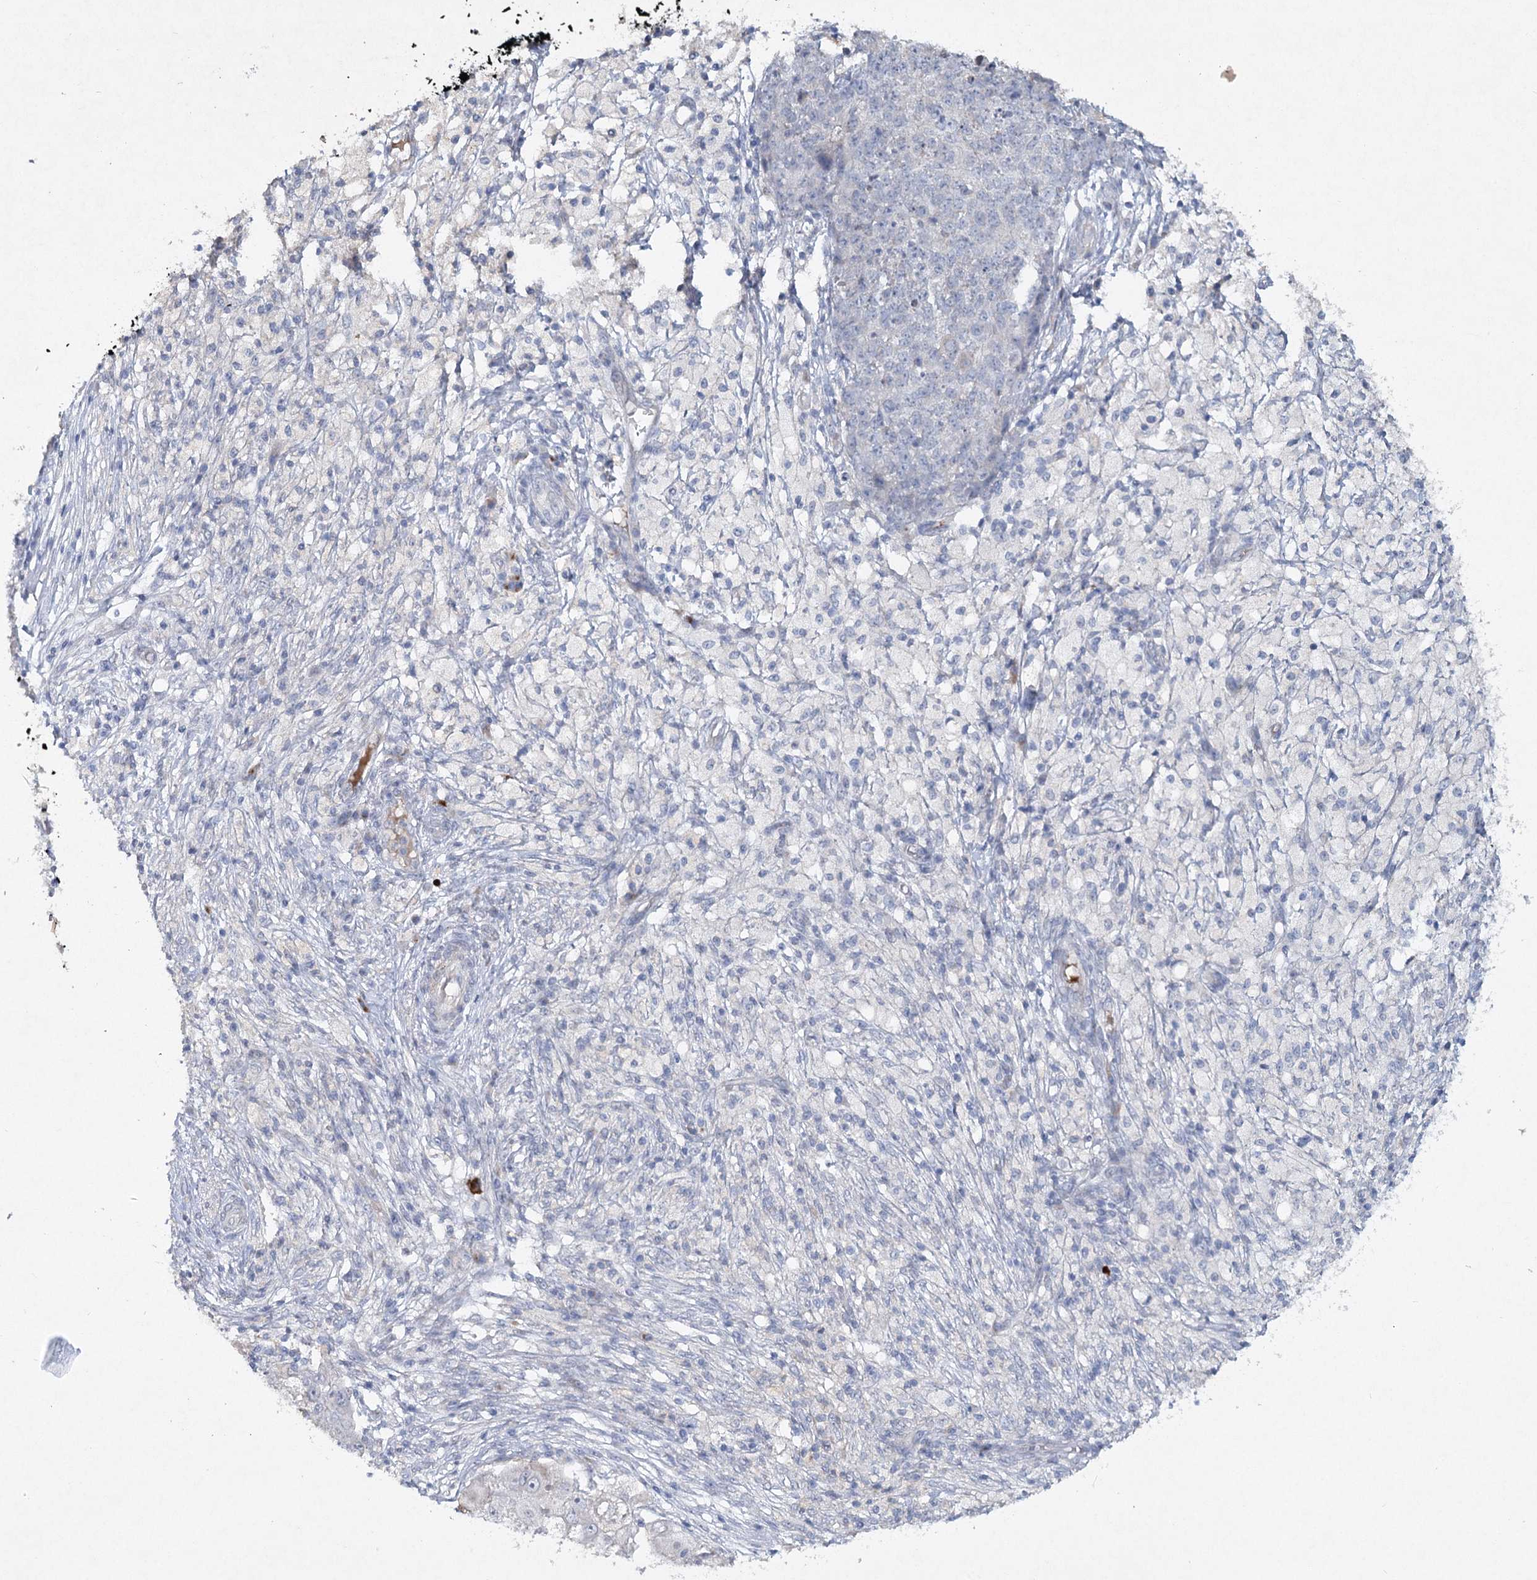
{"staining": {"intensity": "negative", "quantity": "none", "location": "none"}, "tissue": "ovarian cancer", "cell_type": "Tumor cells", "image_type": "cancer", "snomed": [{"axis": "morphology", "description": "Carcinoma, endometroid"}, {"axis": "topography", "description": "Ovary"}], "caption": "A photomicrograph of human ovarian endometroid carcinoma is negative for staining in tumor cells. (DAB (3,3'-diaminobenzidine) immunohistochemistry (IHC) visualized using brightfield microscopy, high magnification).", "gene": "RFX6", "patient": {"sex": "female", "age": 42}}